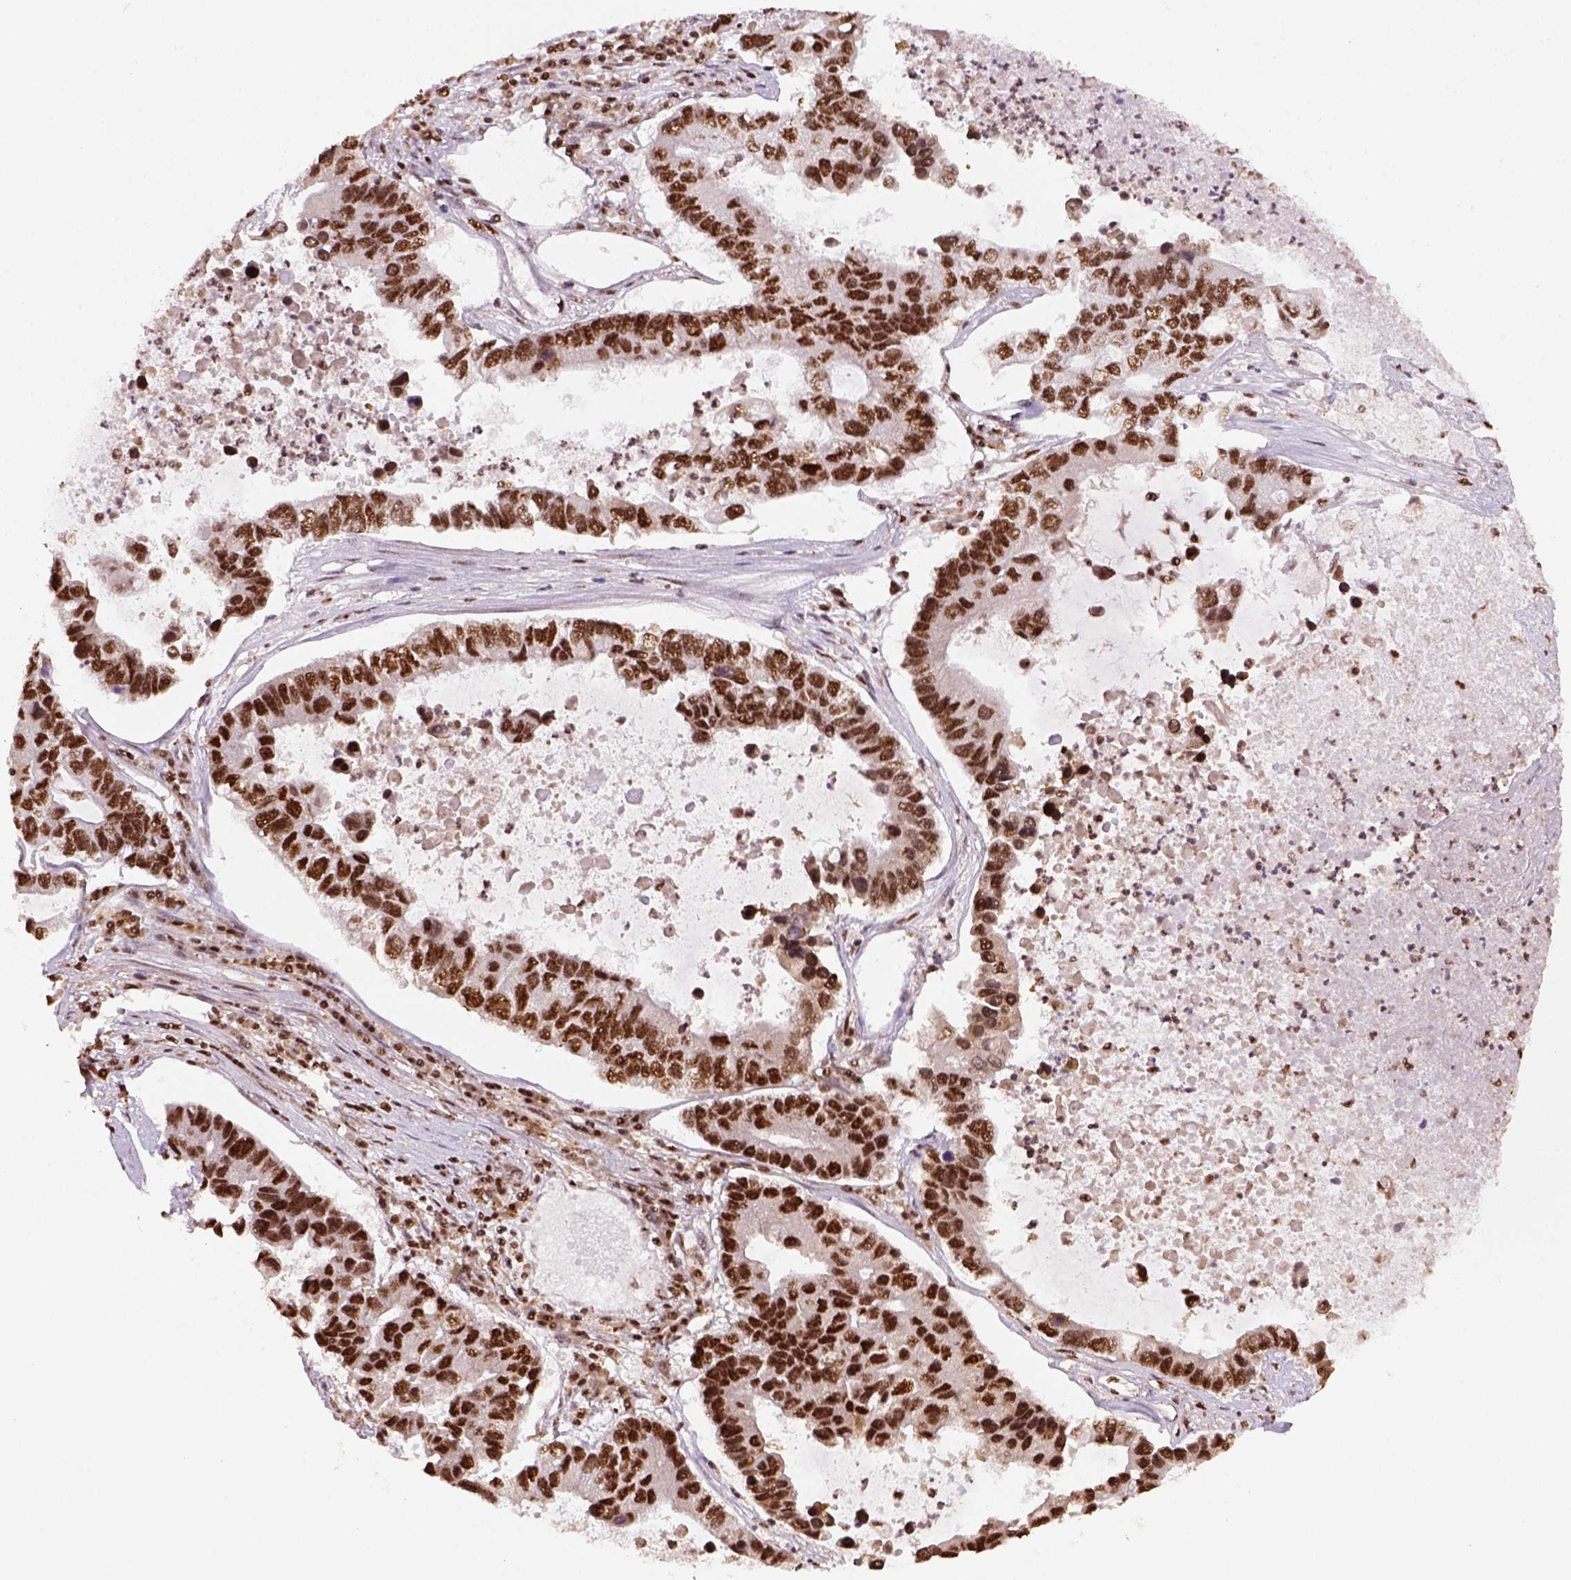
{"staining": {"intensity": "strong", "quantity": ">75%", "location": "nuclear"}, "tissue": "lung cancer", "cell_type": "Tumor cells", "image_type": "cancer", "snomed": [{"axis": "morphology", "description": "Adenocarcinoma, NOS"}, {"axis": "topography", "description": "Bronchus"}, {"axis": "topography", "description": "Lung"}], "caption": "Tumor cells demonstrate strong nuclear staining in about >75% of cells in lung cancer (adenocarcinoma).", "gene": "CCAR1", "patient": {"sex": "female", "age": 51}}